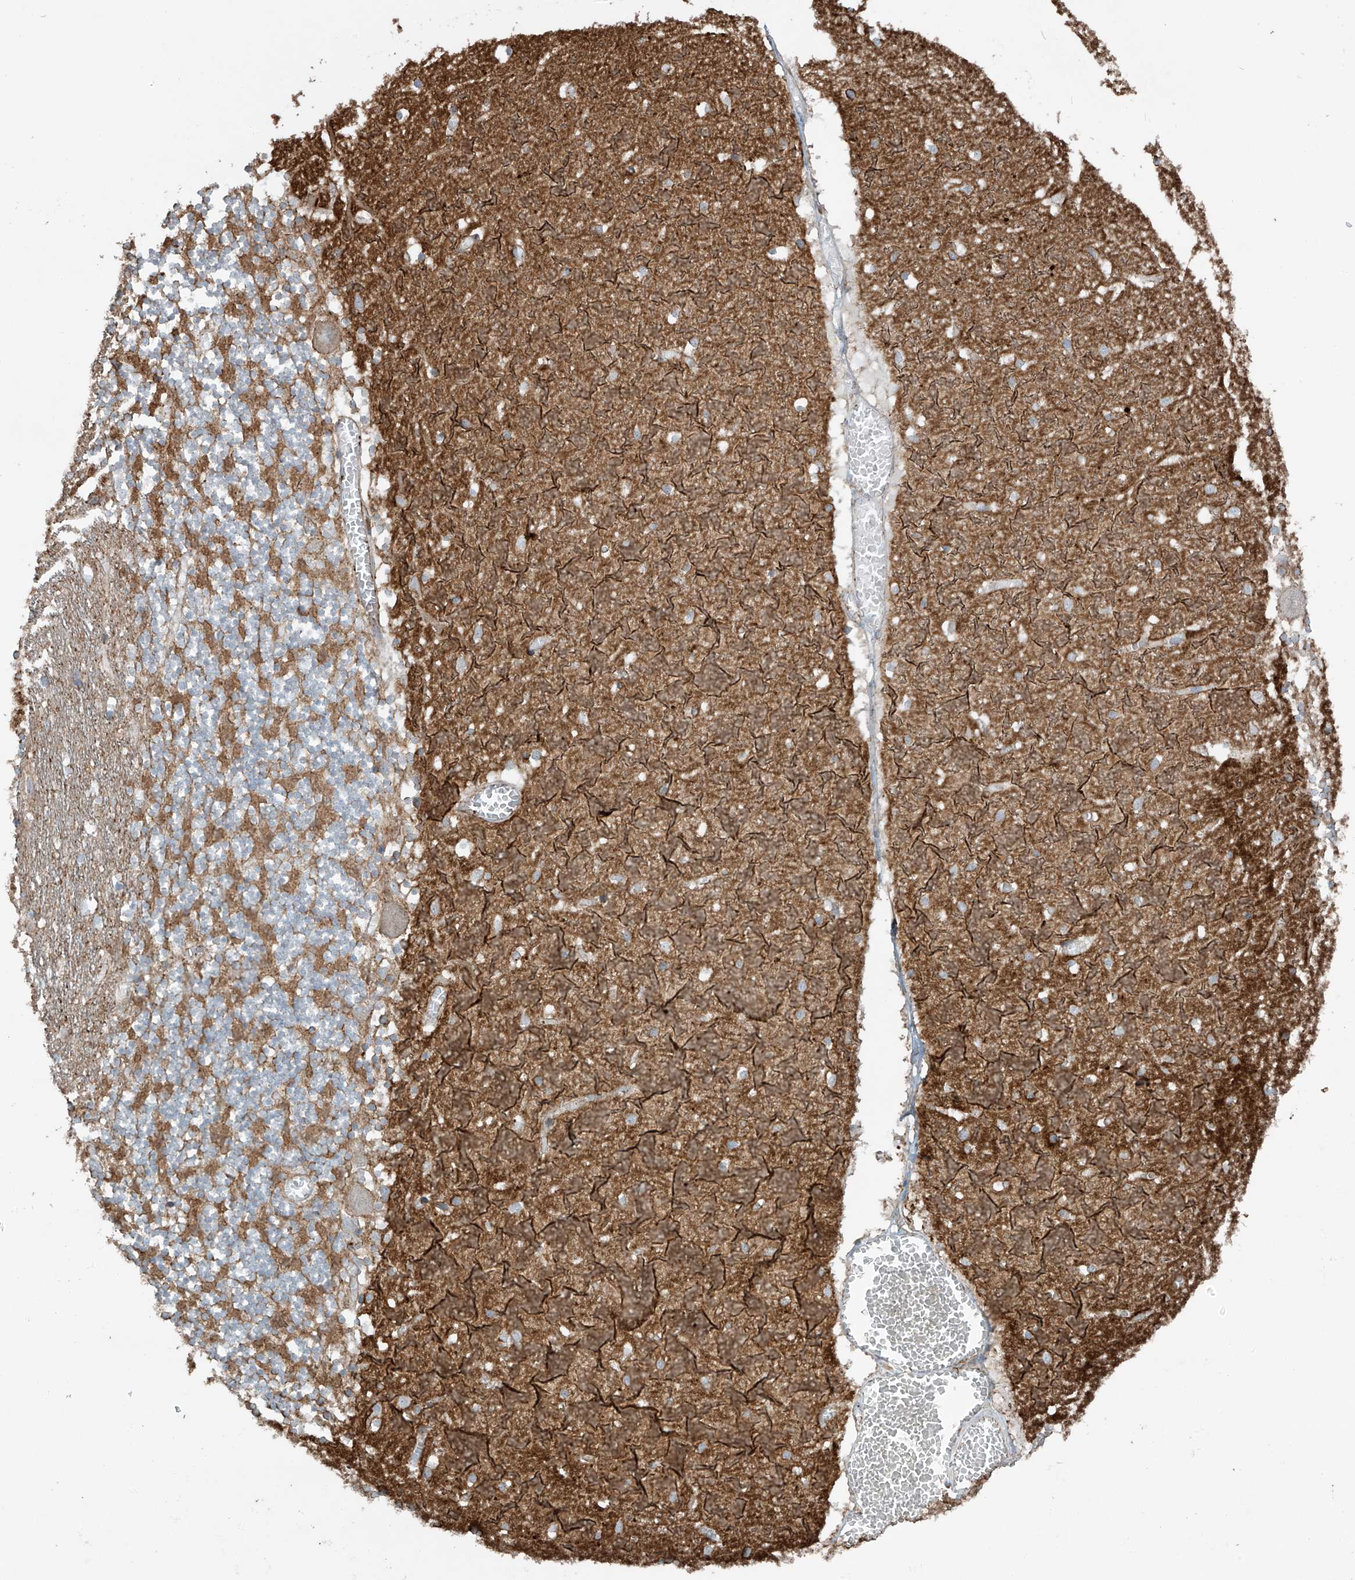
{"staining": {"intensity": "moderate", "quantity": ">75%", "location": "cytoplasmic/membranous"}, "tissue": "cerebellum", "cell_type": "Cells in granular layer", "image_type": "normal", "snomed": [{"axis": "morphology", "description": "Normal tissue, NOS"}, {"axis": "topography", "description": "Cerebellum"}], "caption": "High-magnification brightfield microscopy of unremarkable cerebellum stained with DAB (brown) and counterstained with hematoxylin (blue). cells in granular layer exhibit moderate cytoplasmic/membranous positivity is seen in about>75% of cells.", "gene": "SLC9A2", "patient": {"sex": "female", "age": 28}}